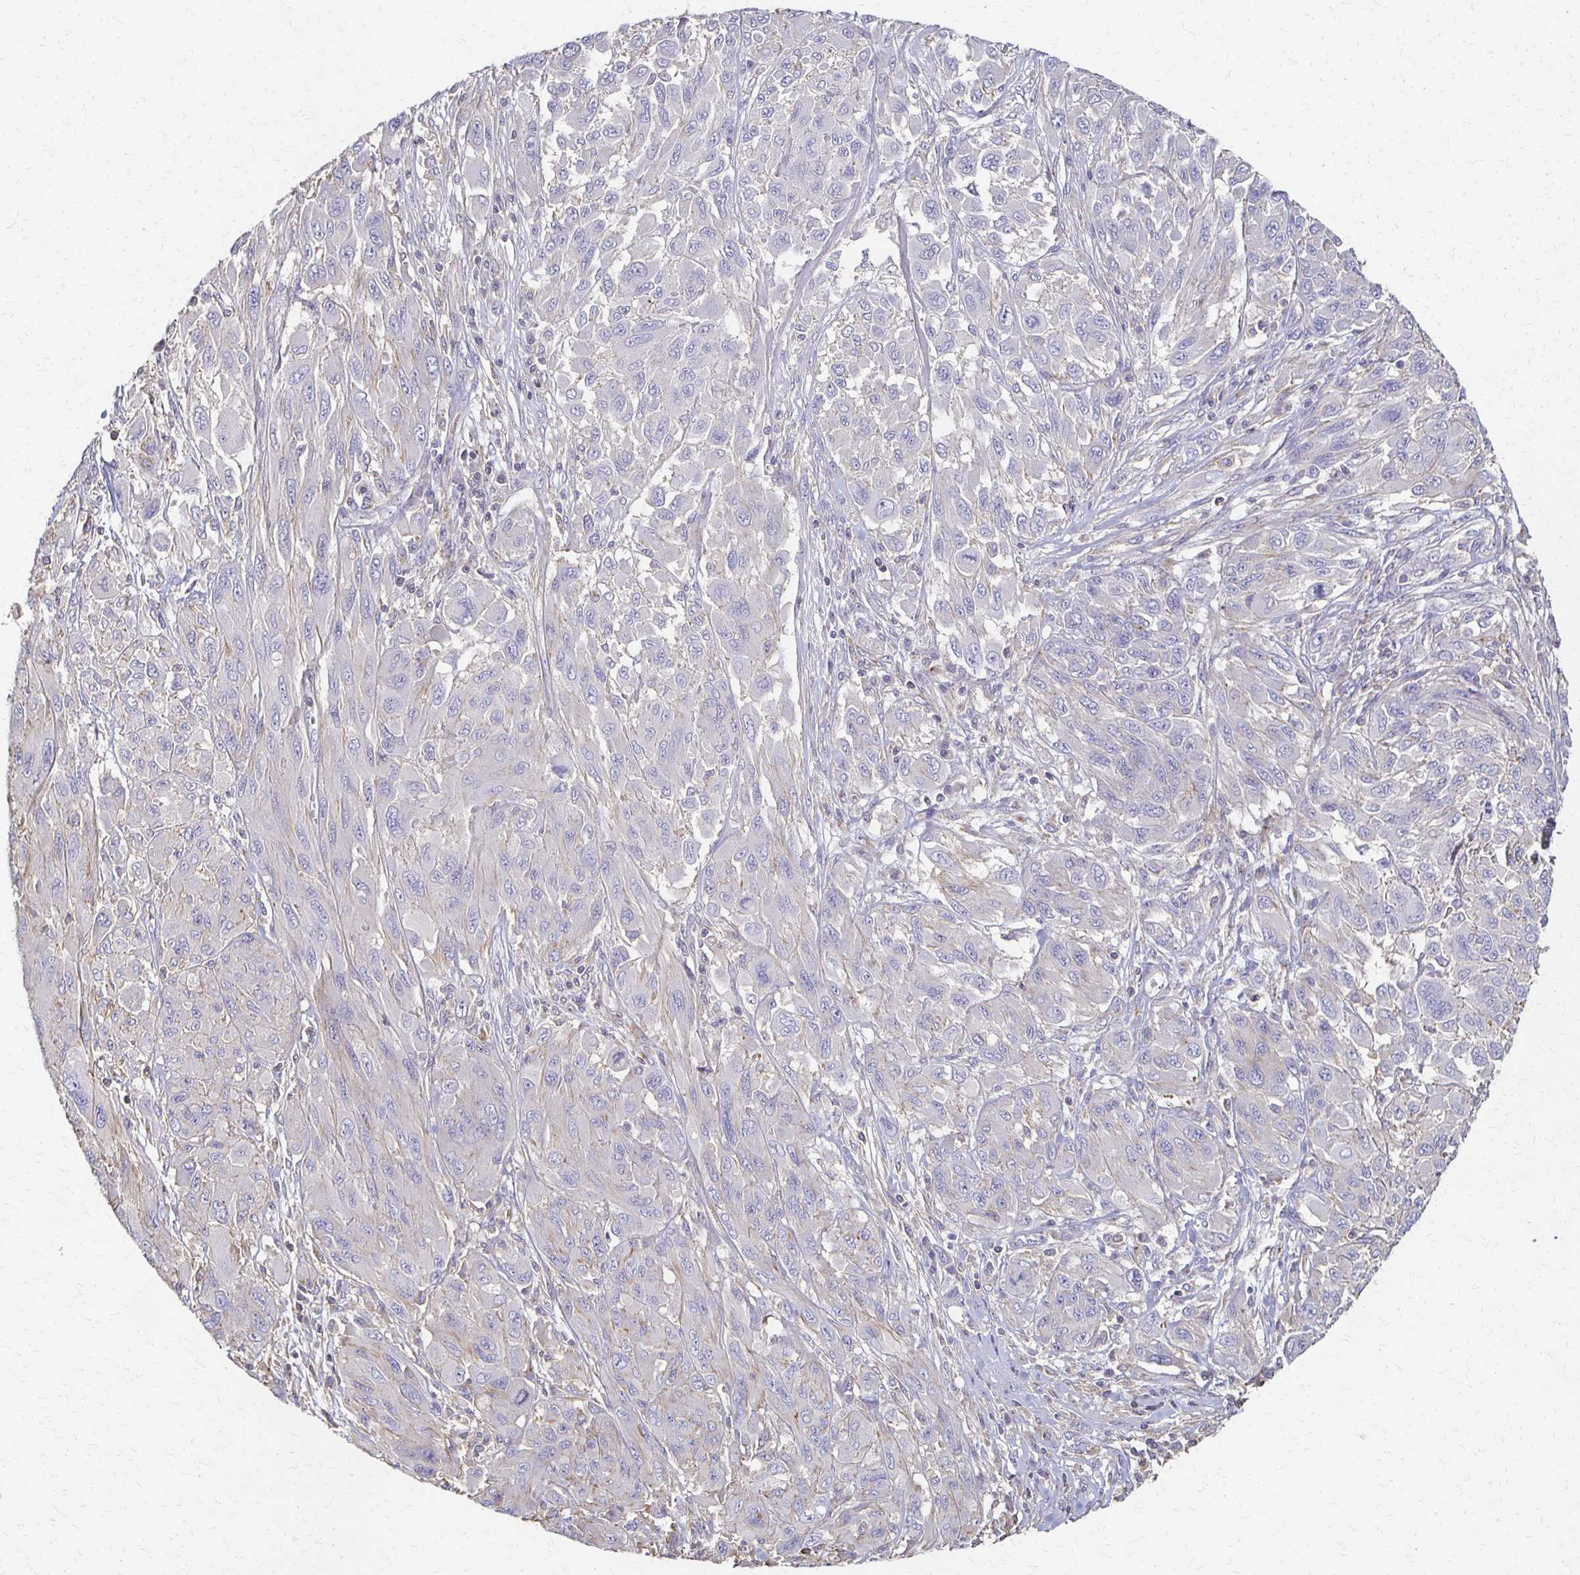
{"staining": {"intensity": "negative", "quantity": "none", "location": "none"}, "tissue": "melanoma", "cell_type": "Tumor cells", "image_type": "cancer", "snomed": [{"axis": "morphology", "description": "Malignant melanoma, NOS"}, {"axis": "topography", "description": "Skin"}], "caption": "Melanoma stained for a protein using IHC reveals no expression tumor cells.", "gene": "C1QTNF7", "patient": {"sex": "female", "age": 91}}